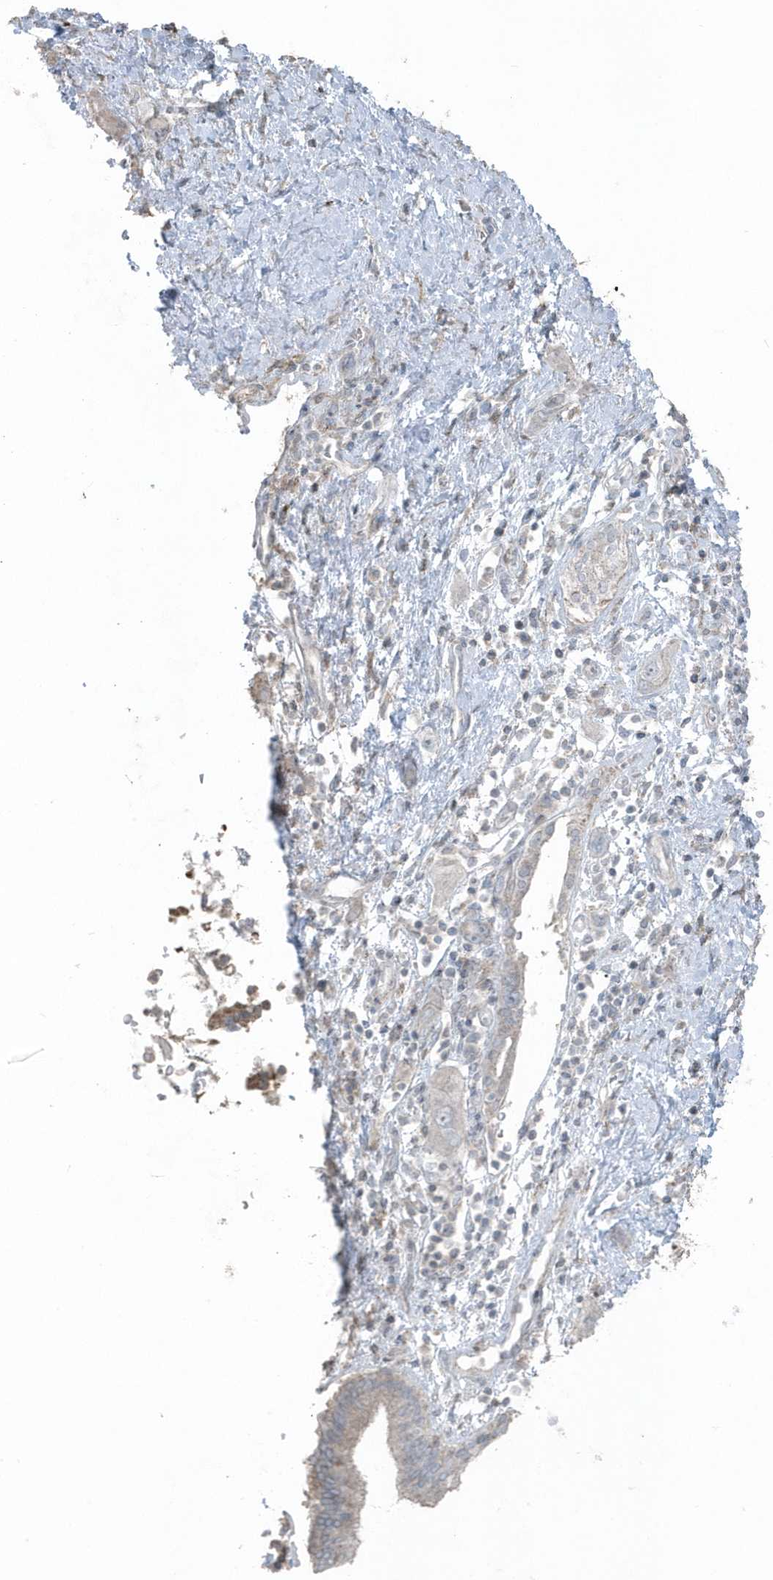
{"staining": {"intensity": "negative", "quantity": "none", "location": "none"}, "tissue": "pancreatic cancer", "cell_type": "Tumor cells", "image_type": "cancer", "snomed": [{"axis": "morphology", "description": "Adenocarcinoma, NOS"}, {"axis": "topography", "description": "Pancreas"}], "caption": "The immunohistochemistry (IHC) micrograph has no significant expression in tumor cells of pancreatic adenocarcinoma tissue.", "gene": "ACTC1", "patient": {"sex": "female", "age": 73}}